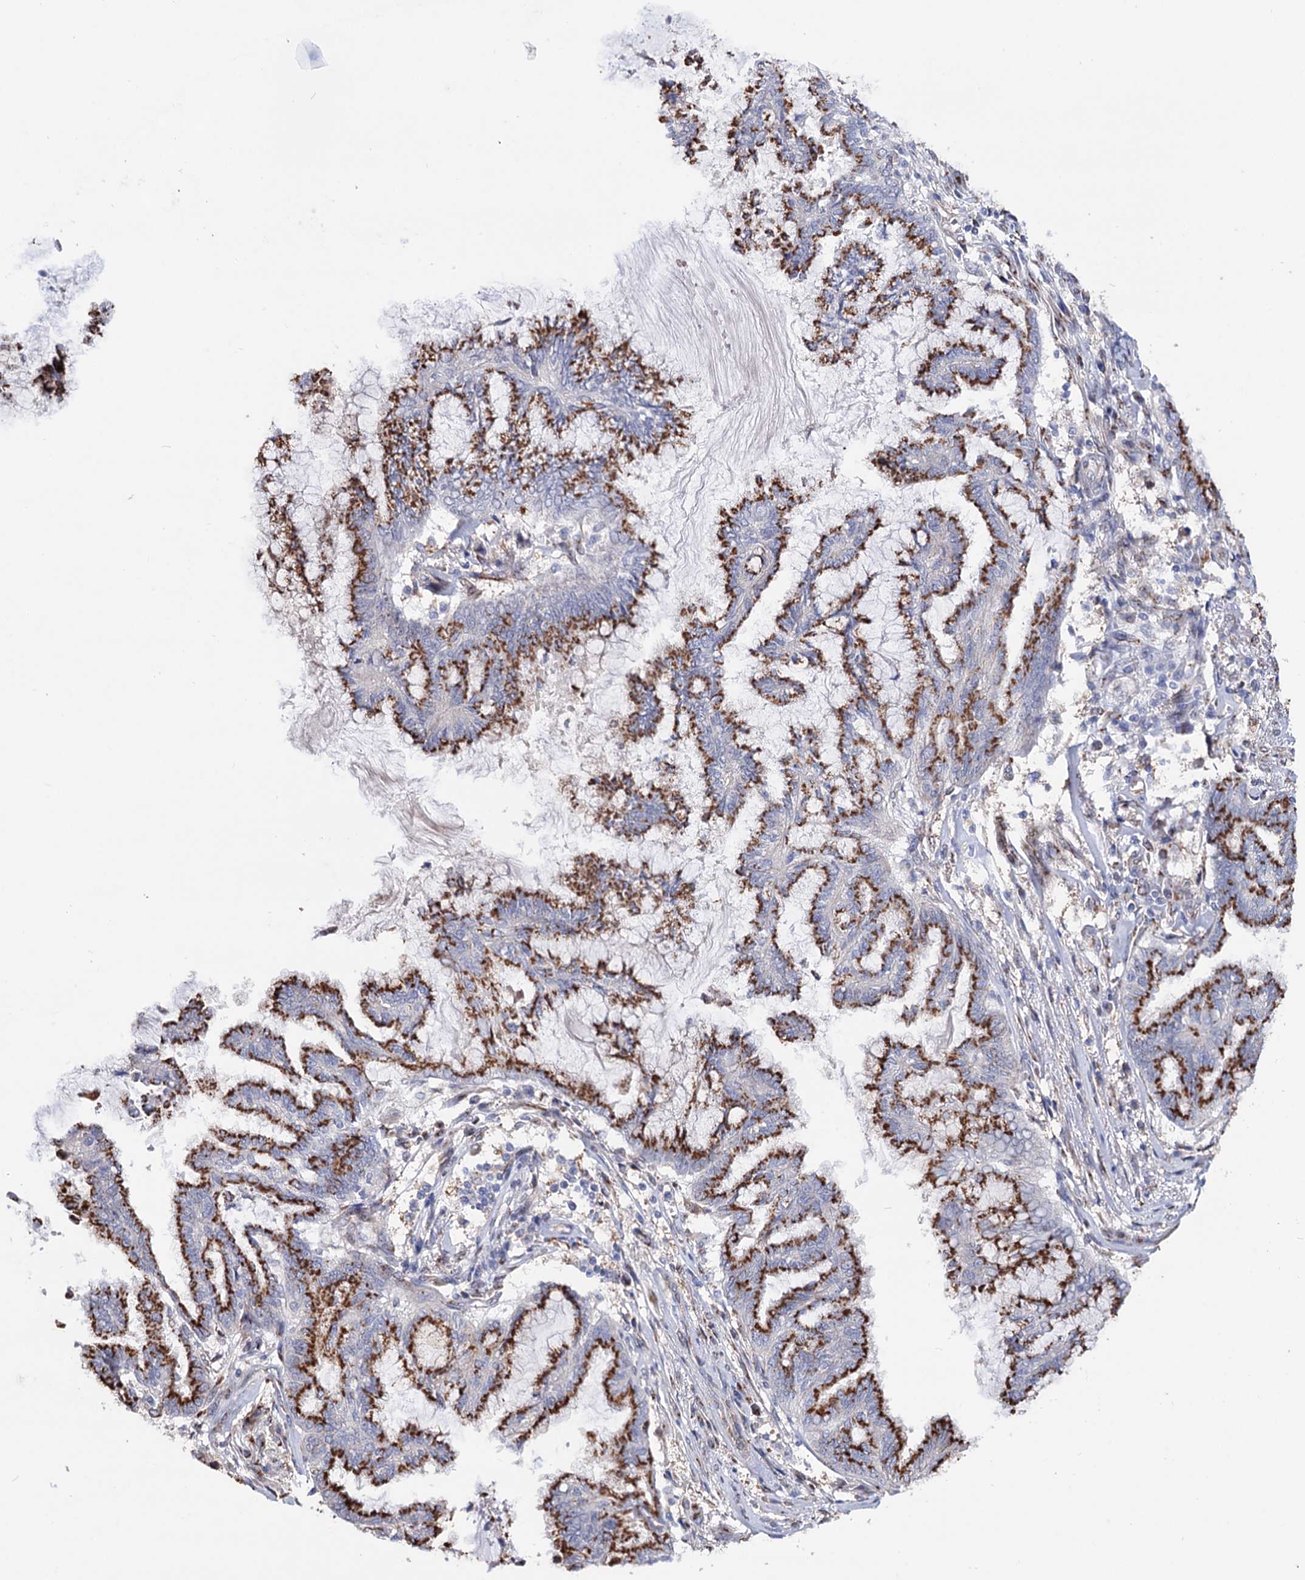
{"staining": {"intensity": "strong", "quantity": ">75%", "location": "cytoplasmic/membranous"}, "tissue": "endometrial cancer", "cell_type": "Tumor cells", "image_type": "cancer", "snomed": [{"axis": "morphology", "description": "Adenocarcinoma, NOS"}, {"axis": "topography", "description": "Endometrium"}], "caption": "Protein expression analysis of human endometrial adenocarcinoma reveals strong cytoplasmic/membranous expression in approximately >75% of tumor cells.", "gene": "C11orf96", "patient": {"sex": "female", "age": 86}}